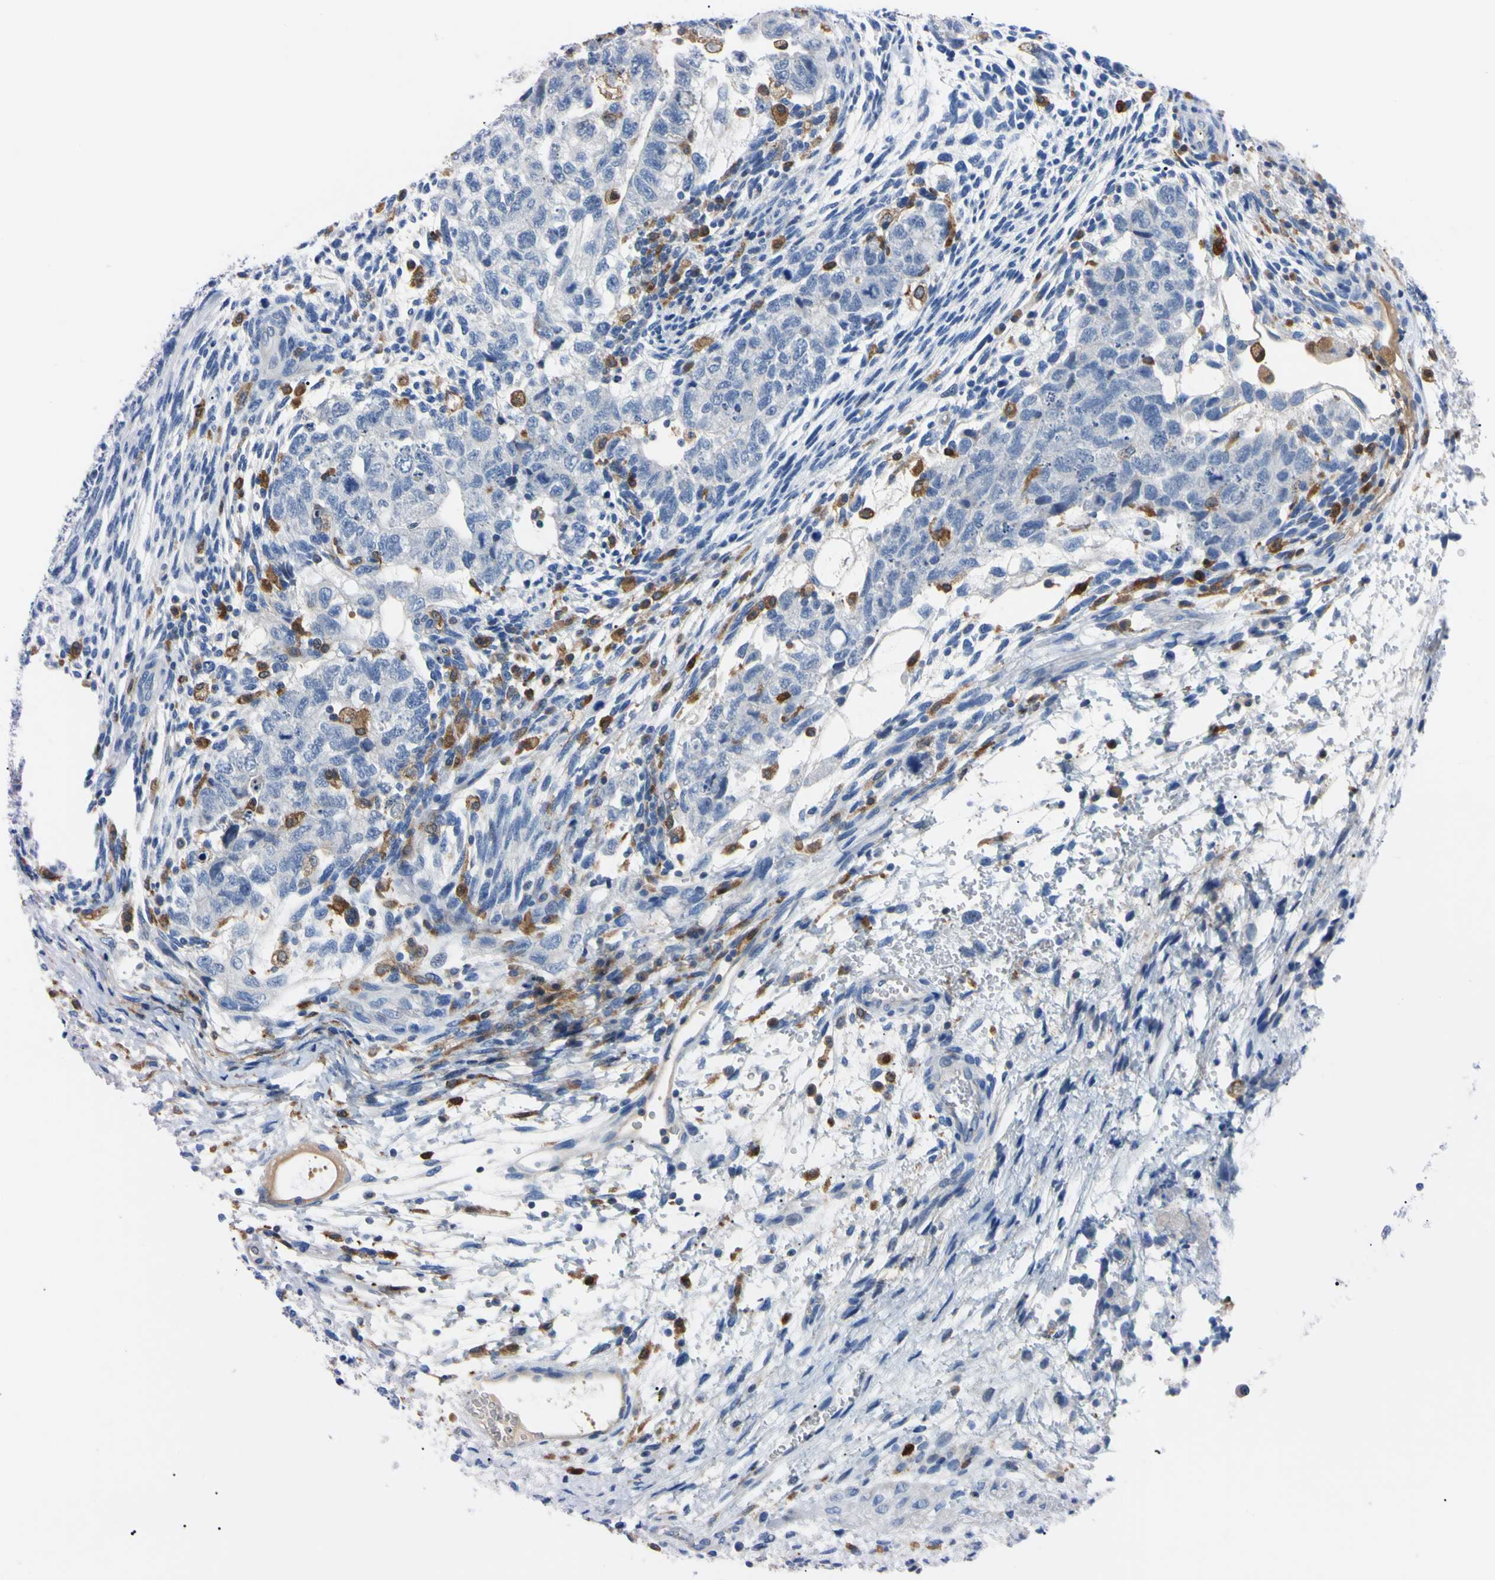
{"staining": {"intensity": "negative", "quantity": "none", "location": "none"}, "tissue": "testis cancer", "cell_type": "Tumor cells", "image_type": "cancer", "snomed": [{"axis": "morphology", "description": "Normal tissue, NOS"}, {"axis": "morphology", "description": "Carcinoma, Embryonal, NOS"}, {"axis": "topography", "description": "Testis"}], "caption": "Embryonal carcinoma (testis) was stained to show a protein in brown. There is no significant staining in tumor cells.", "gene": "NCF4", "patient": {"sex": "male", "age": 36}}